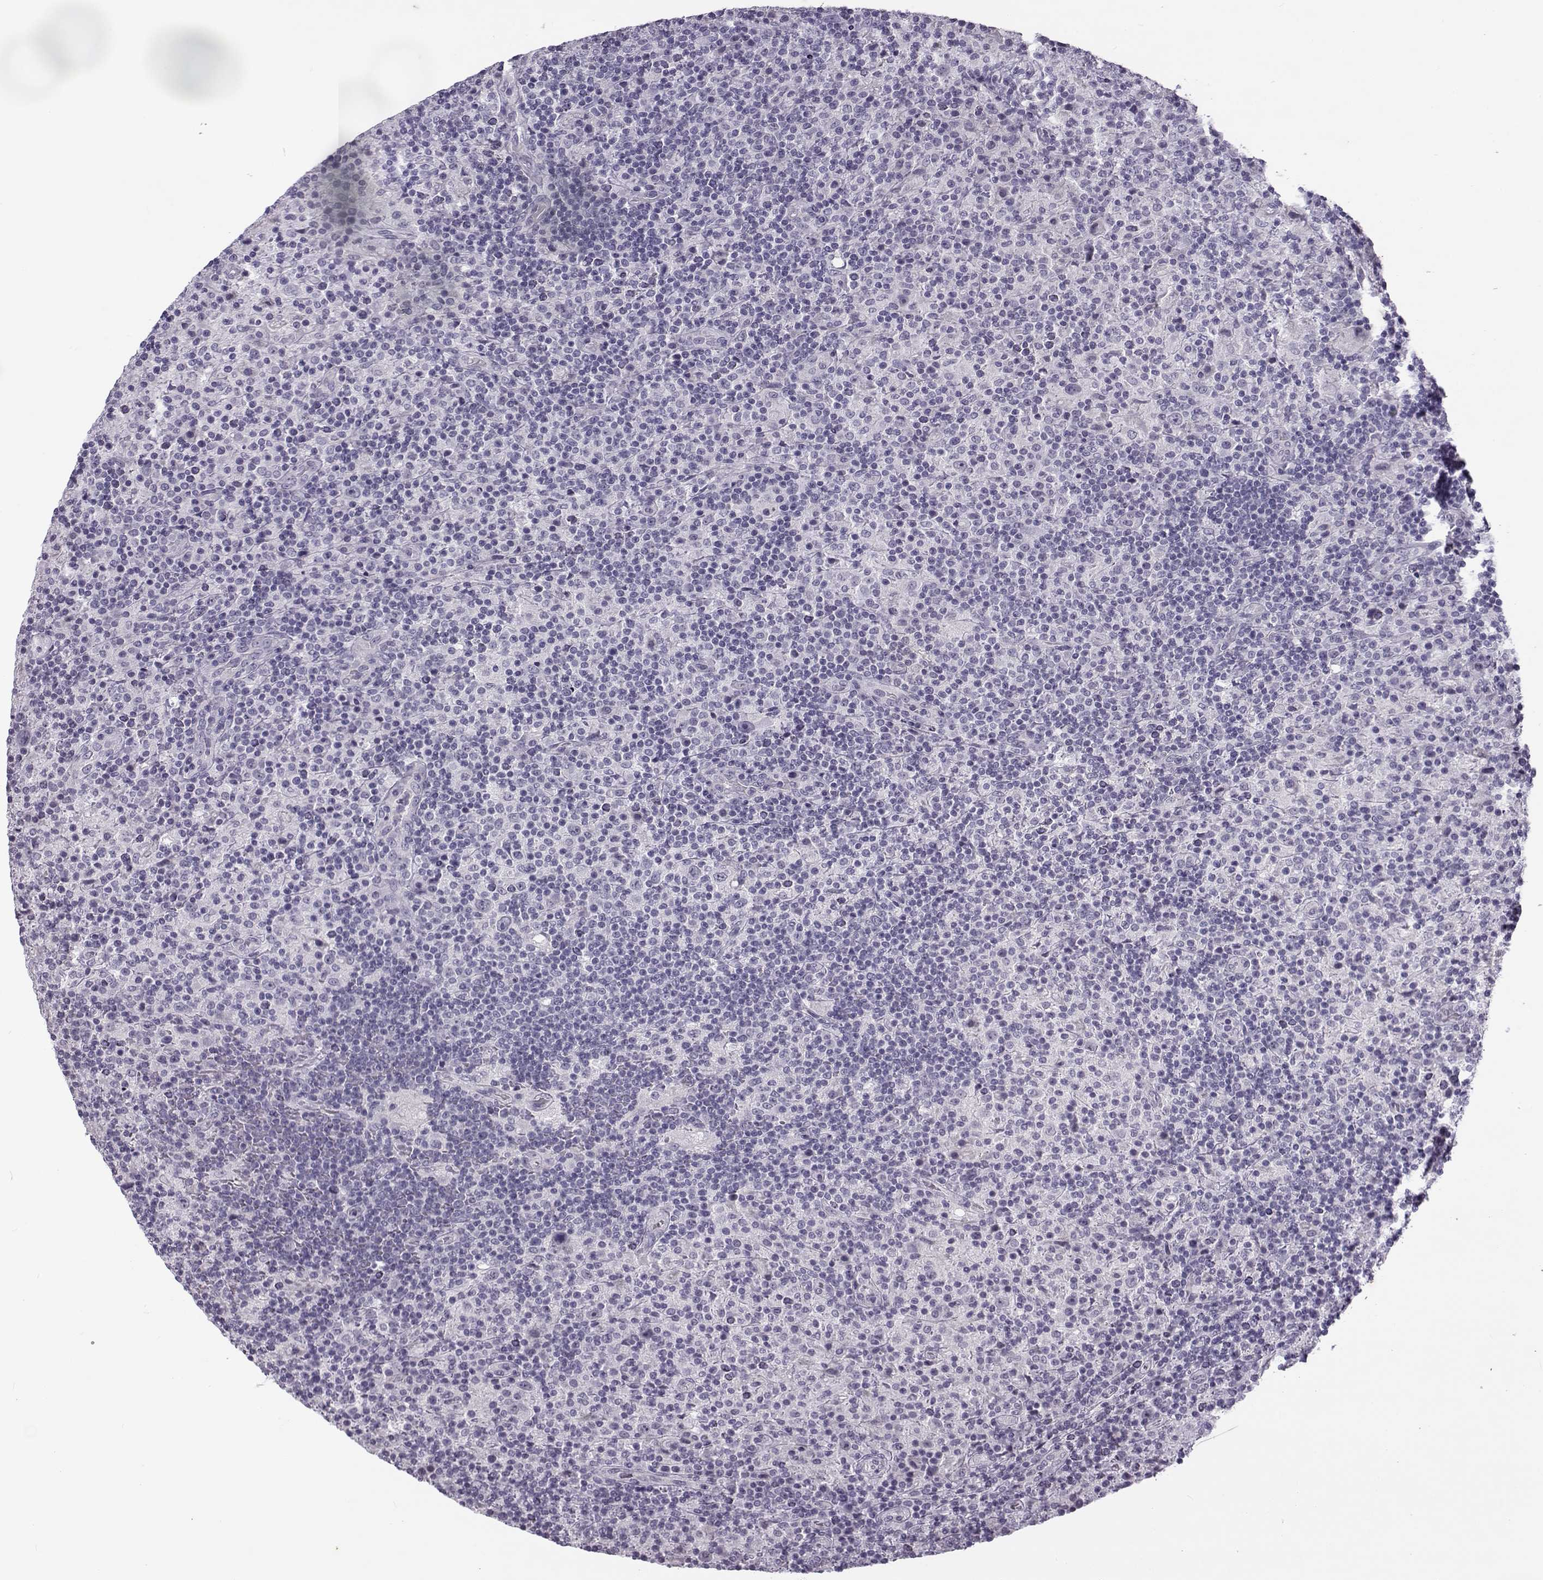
{"staining": {"intensity": "negative", "quantity": "none", "location": "none"}, "tissue": "lymphoma", "cell_type": "Tumor cells", "image_type": "cancer", "snomed": [{"axis": "morphology", "description": "Hodgkin's disease, NOS"}, {"axis": "topography", "description": "Lymph node"}], "caption": "Histopathology image shows no significant protein positivity in tumor cells of lymphoma.", "gene": "TEX55", "patient": {"sex": "male", "age": 70}}